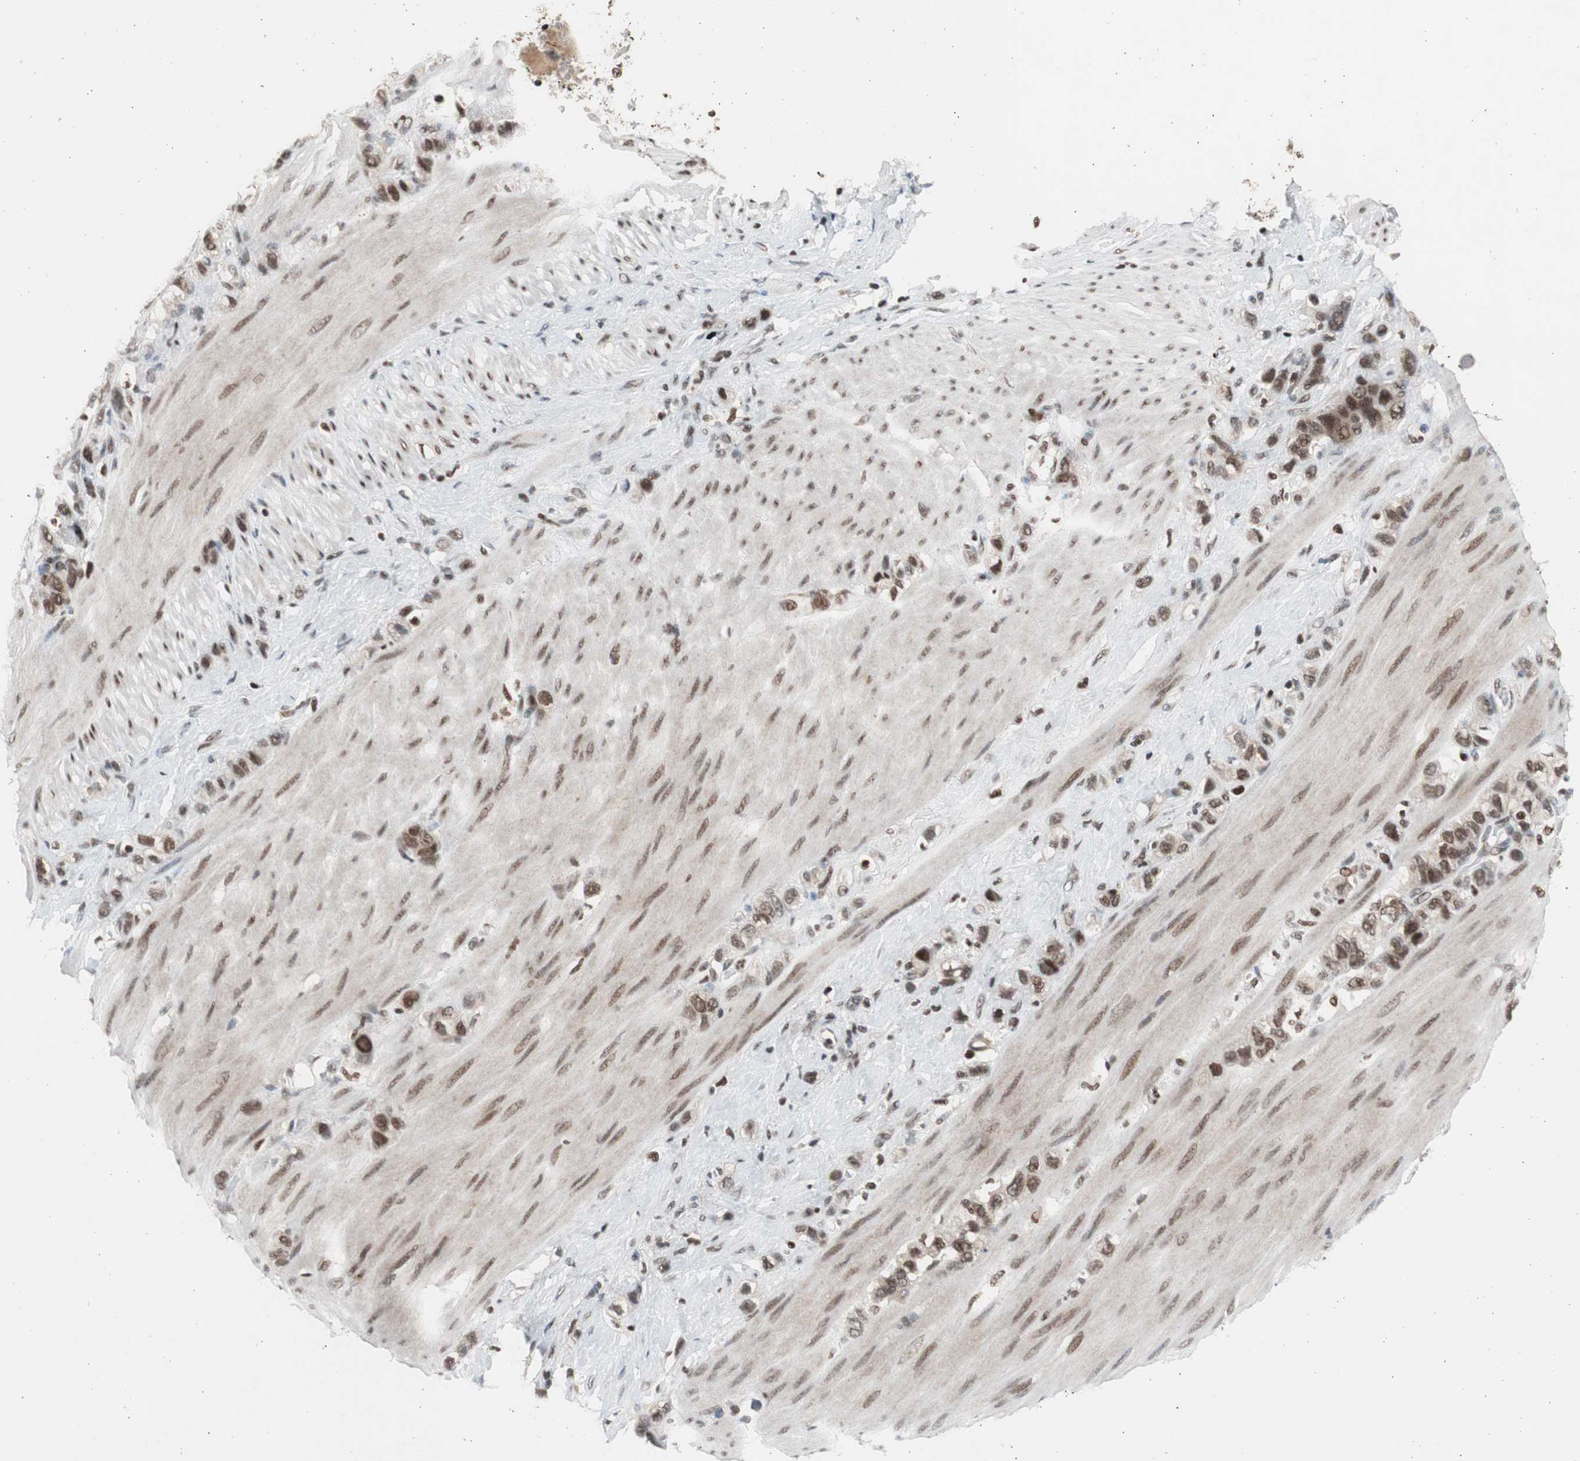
{"staining": {"intensity": "strong", "quantity": ">75%", "location": "nuclear"}, "tissue": "stomach cancer", "cell_type": "Tumor cells", "image_type": "cancer", "snomed": [{"axis": "morphology", "description": "Normal tissue, NOS"}, {"axis": "morphology", "description": "Adenocarcinoma, NOS"}, {"axis": "morphology", "description": "Adenocarcinoma, High grade"}, {"axis": "topography", "description": "Stomach, upper"}, {"axis": "topography", "description": "Stomach"}], "caption": "Stomach cancer (adenocarcinoma (high-grade)) stained for a protein (brown) reveals strong nuclear positive expression in approximately >75% of tumor cells.", "gene": "RPA1", "patient": {"sex": "female", "age": 65}}